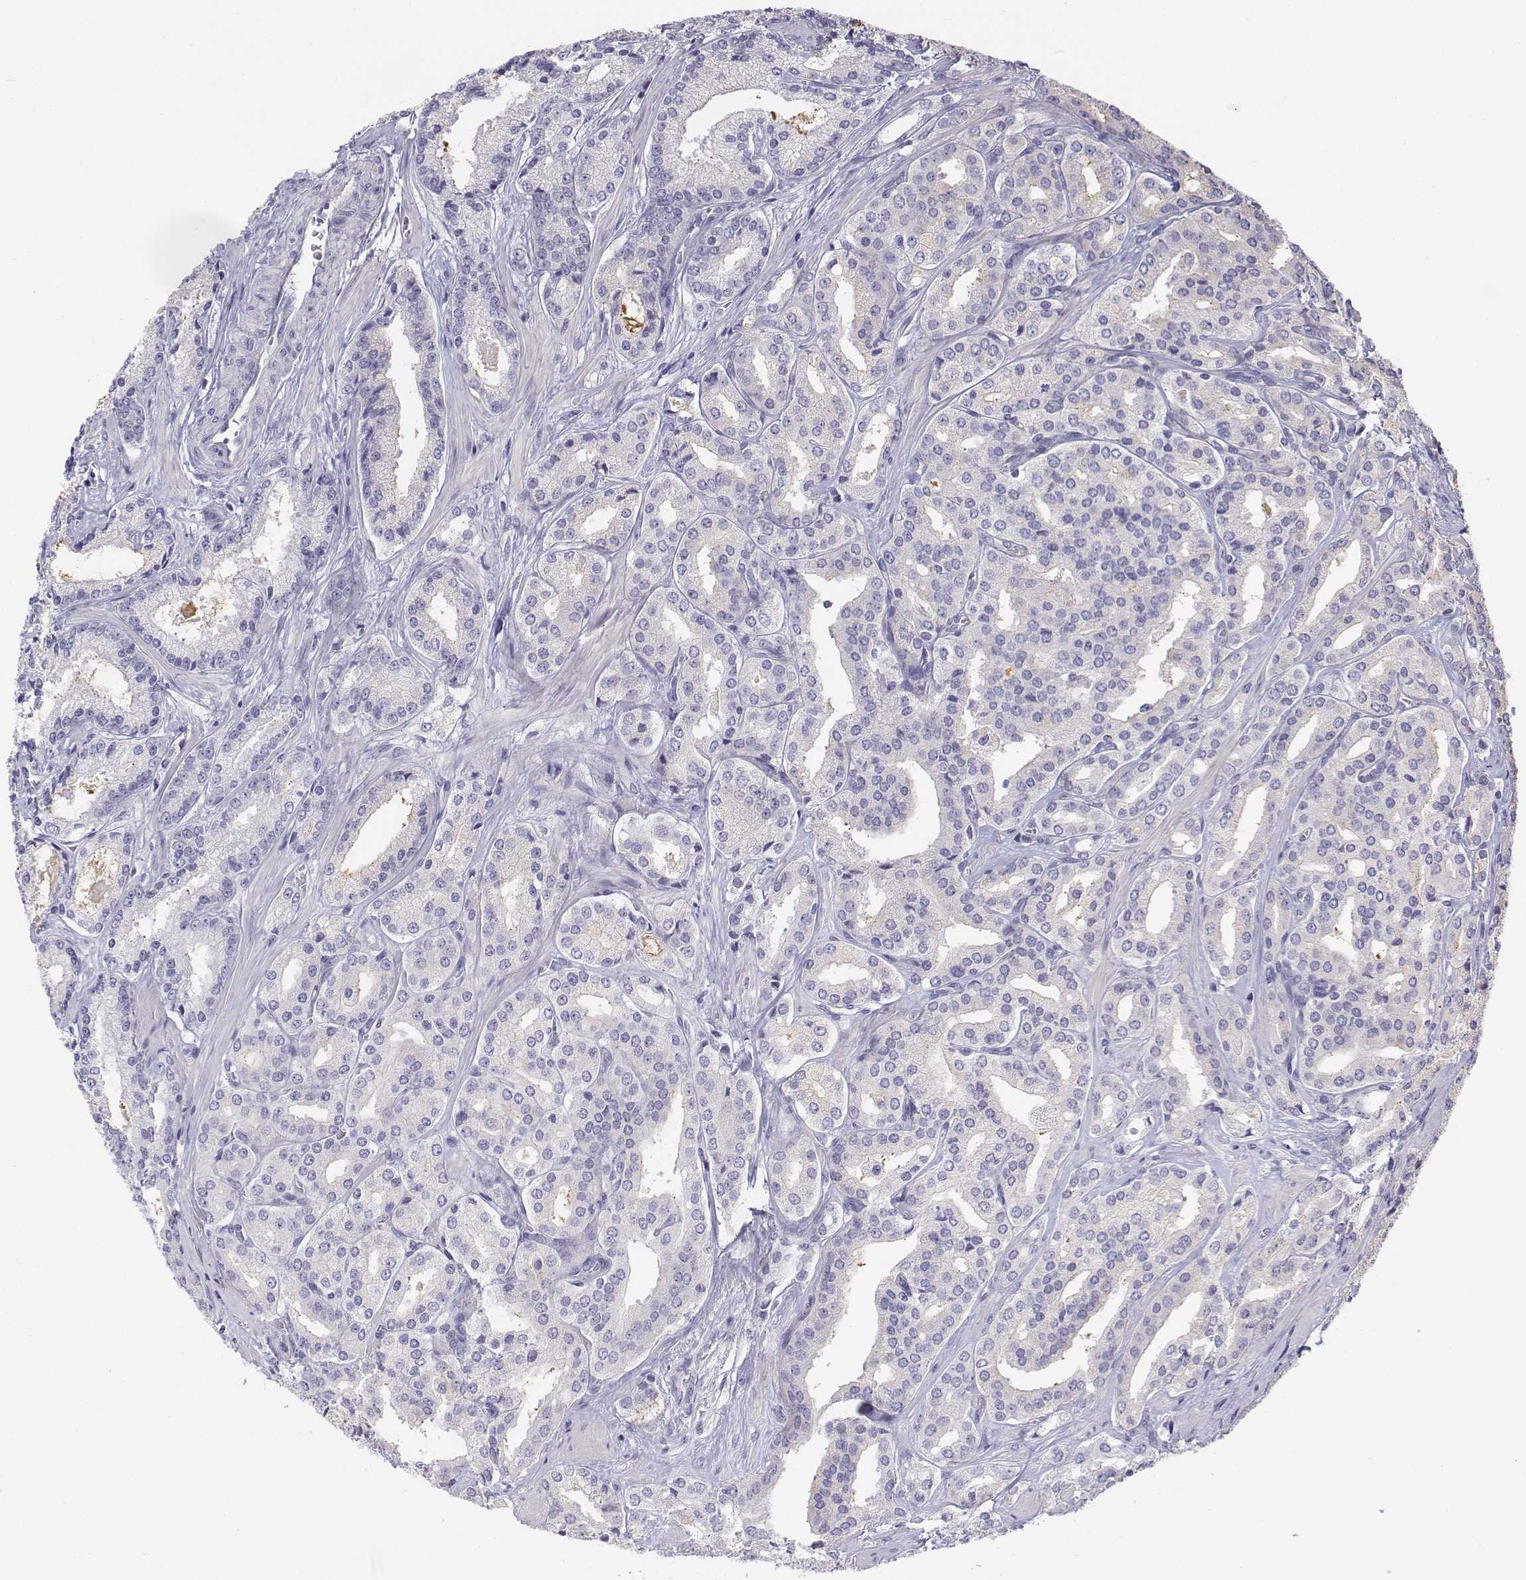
{"staining": {"intensity": "negative", "quantity": "none", "location": "none"}, "tissue": "prostate cancer", "cell_type": "Tumor cells", "image_type": "cancer", "snomed": [{"axis": "morphology", "description": "Adenocarcinoma, Low grade"}, {"axis": "topography", "description": "Prostate"}], "caption": "Immunohistochemistry of human prostate cancer (low-grade adenocarcinoma) exhibits no expression in tumor cells.", "gene": "LGSN", "patient": {"sex": "male", "age": 56}}